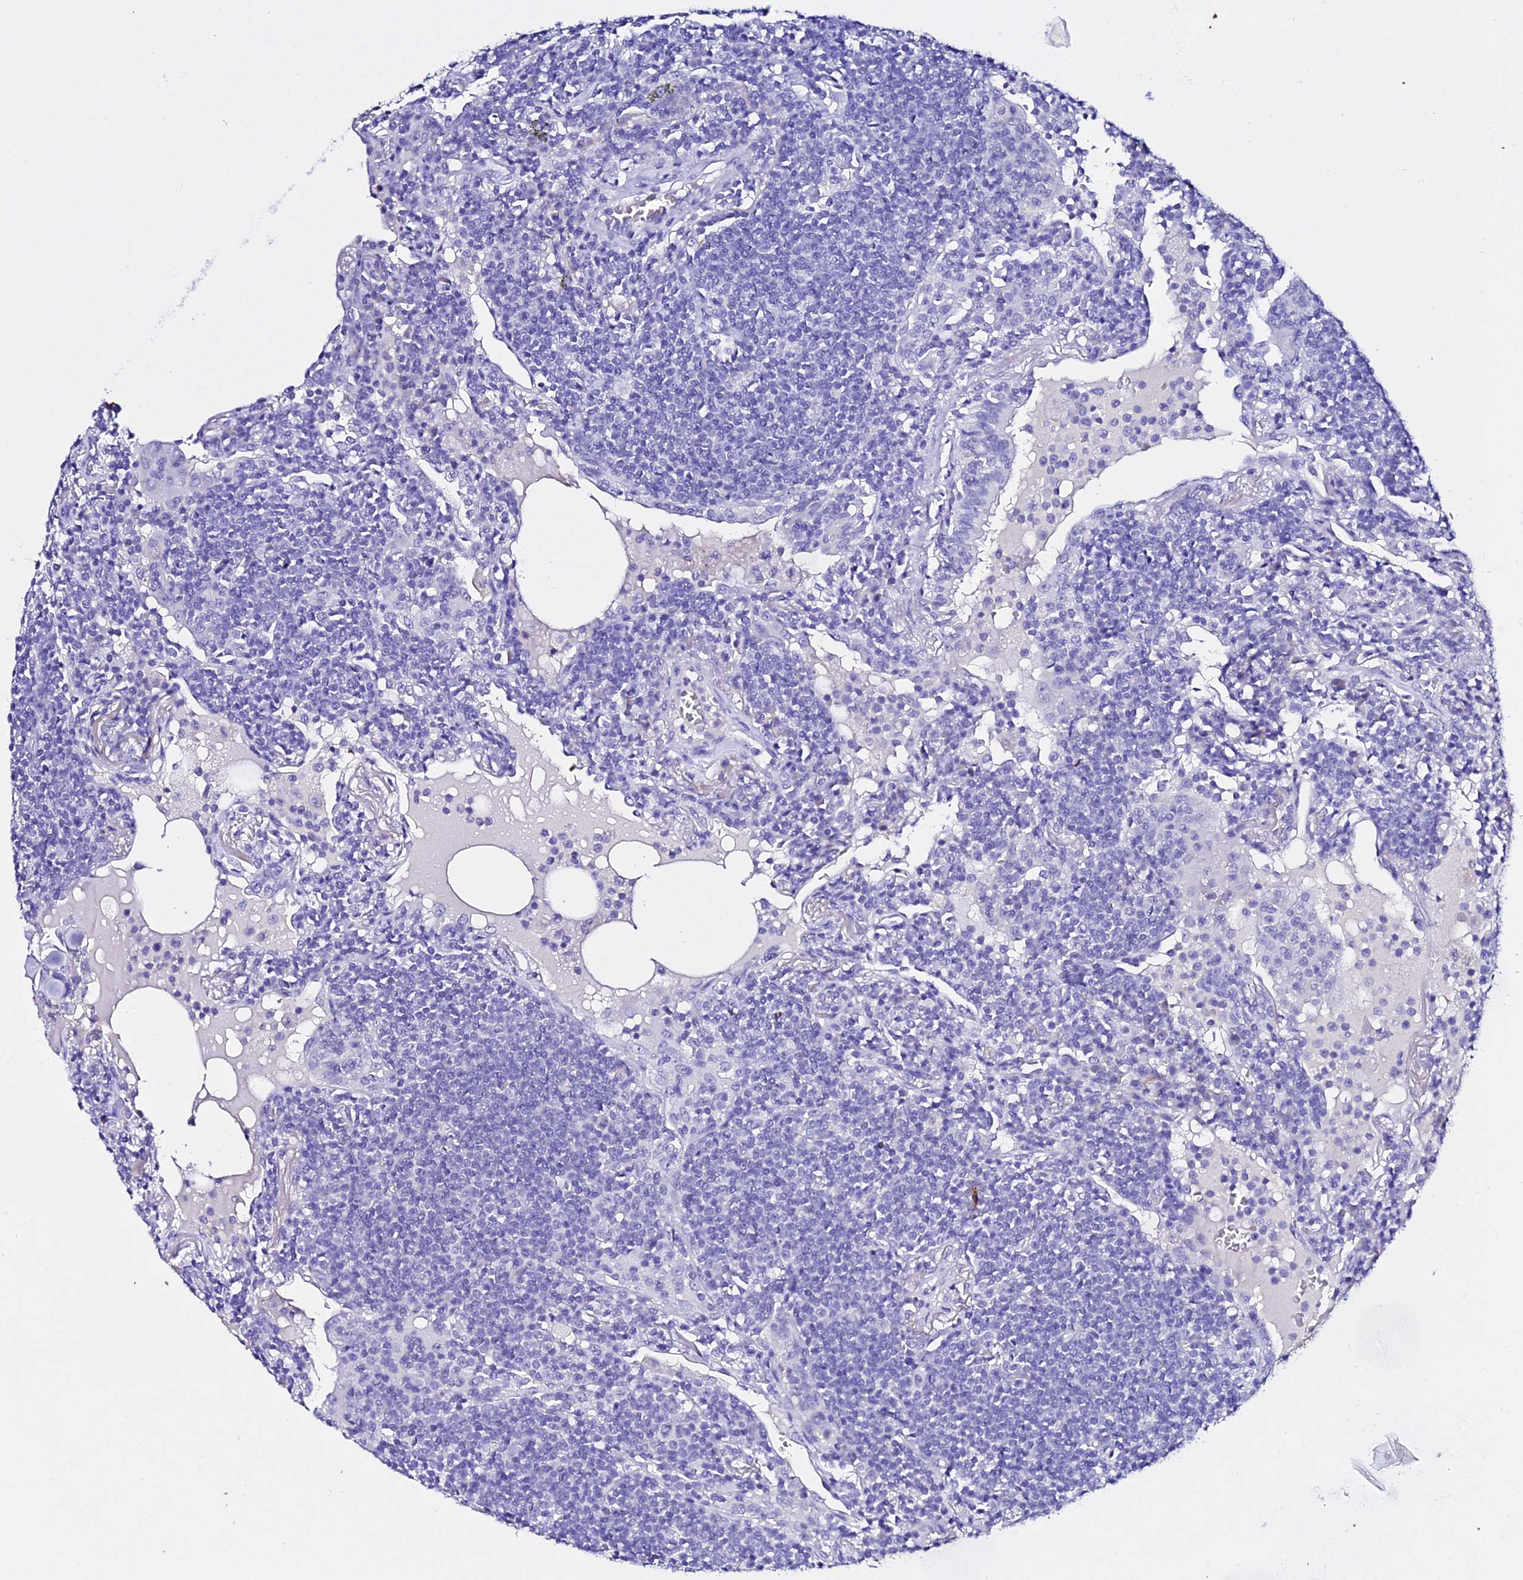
{"staining": {"intensity": "negative", "quantity": "none", "location": "none"}, "tissue": "lymphoma", "cell_type": "Tumor cells", "image_type": "cancer", "snomed": [{"axis": "morphology", "description": "Malignant lymphoma, non-Hodgkin's type, Low grade"}, {"axis": "topography", "description": "Lung"}], "caption": "High power microscopy micrograph of an IHC histopathology image of malignant lymphoma, non-Hodgkin's type (low-grade), revealing no significant staining in tumor cells. The staining was performed using DAB to visualize the protein expression in brown, while the nuclei were stained in blue with hematoxylin (Magnification: 20x).", "gene": "DEFB106A", "patient": {"sex": "female", "age": 71}}